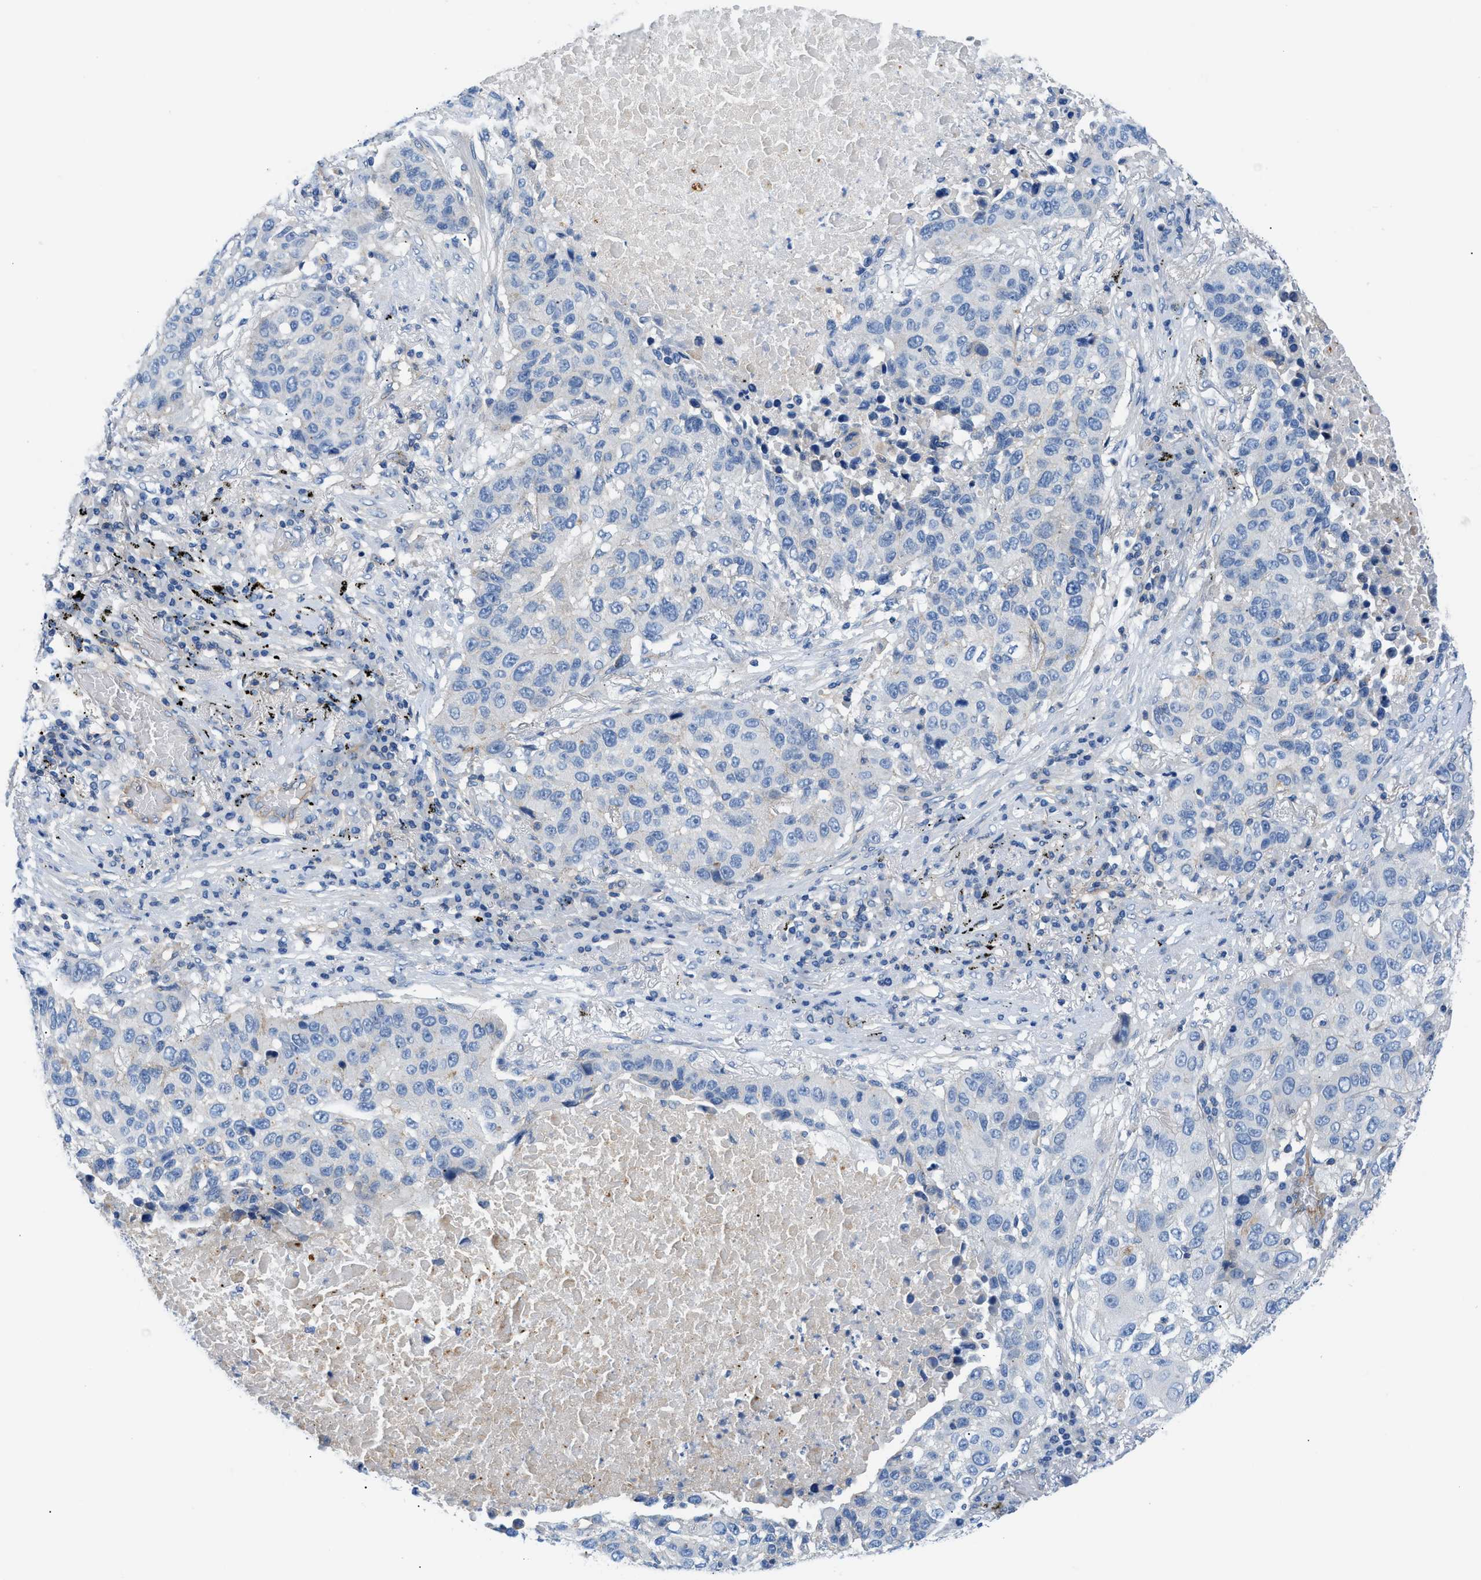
{"staining": {"intensity": "negative", "quantity": "none", "location": "none"}, "tissue": "lung cancer", "cell_type": "Tumor cells", "image_type": "cancer", "snomed": [{"axis": "morphology", "description": "Squamous cell carcinoma, NOS"}, {"axis": "topography", "description": "Lung"}], "caption": "Tumor cells are negative for brown protein staining in squamous cell carcinoma (lung). (Brightfield microscopy of DAB (3,3'-diaminobenzidine) immunohistochemistry (IHC) at high magnification).", "gene": "ORAI1", "patient": {"sex": "male", "age": 57}}